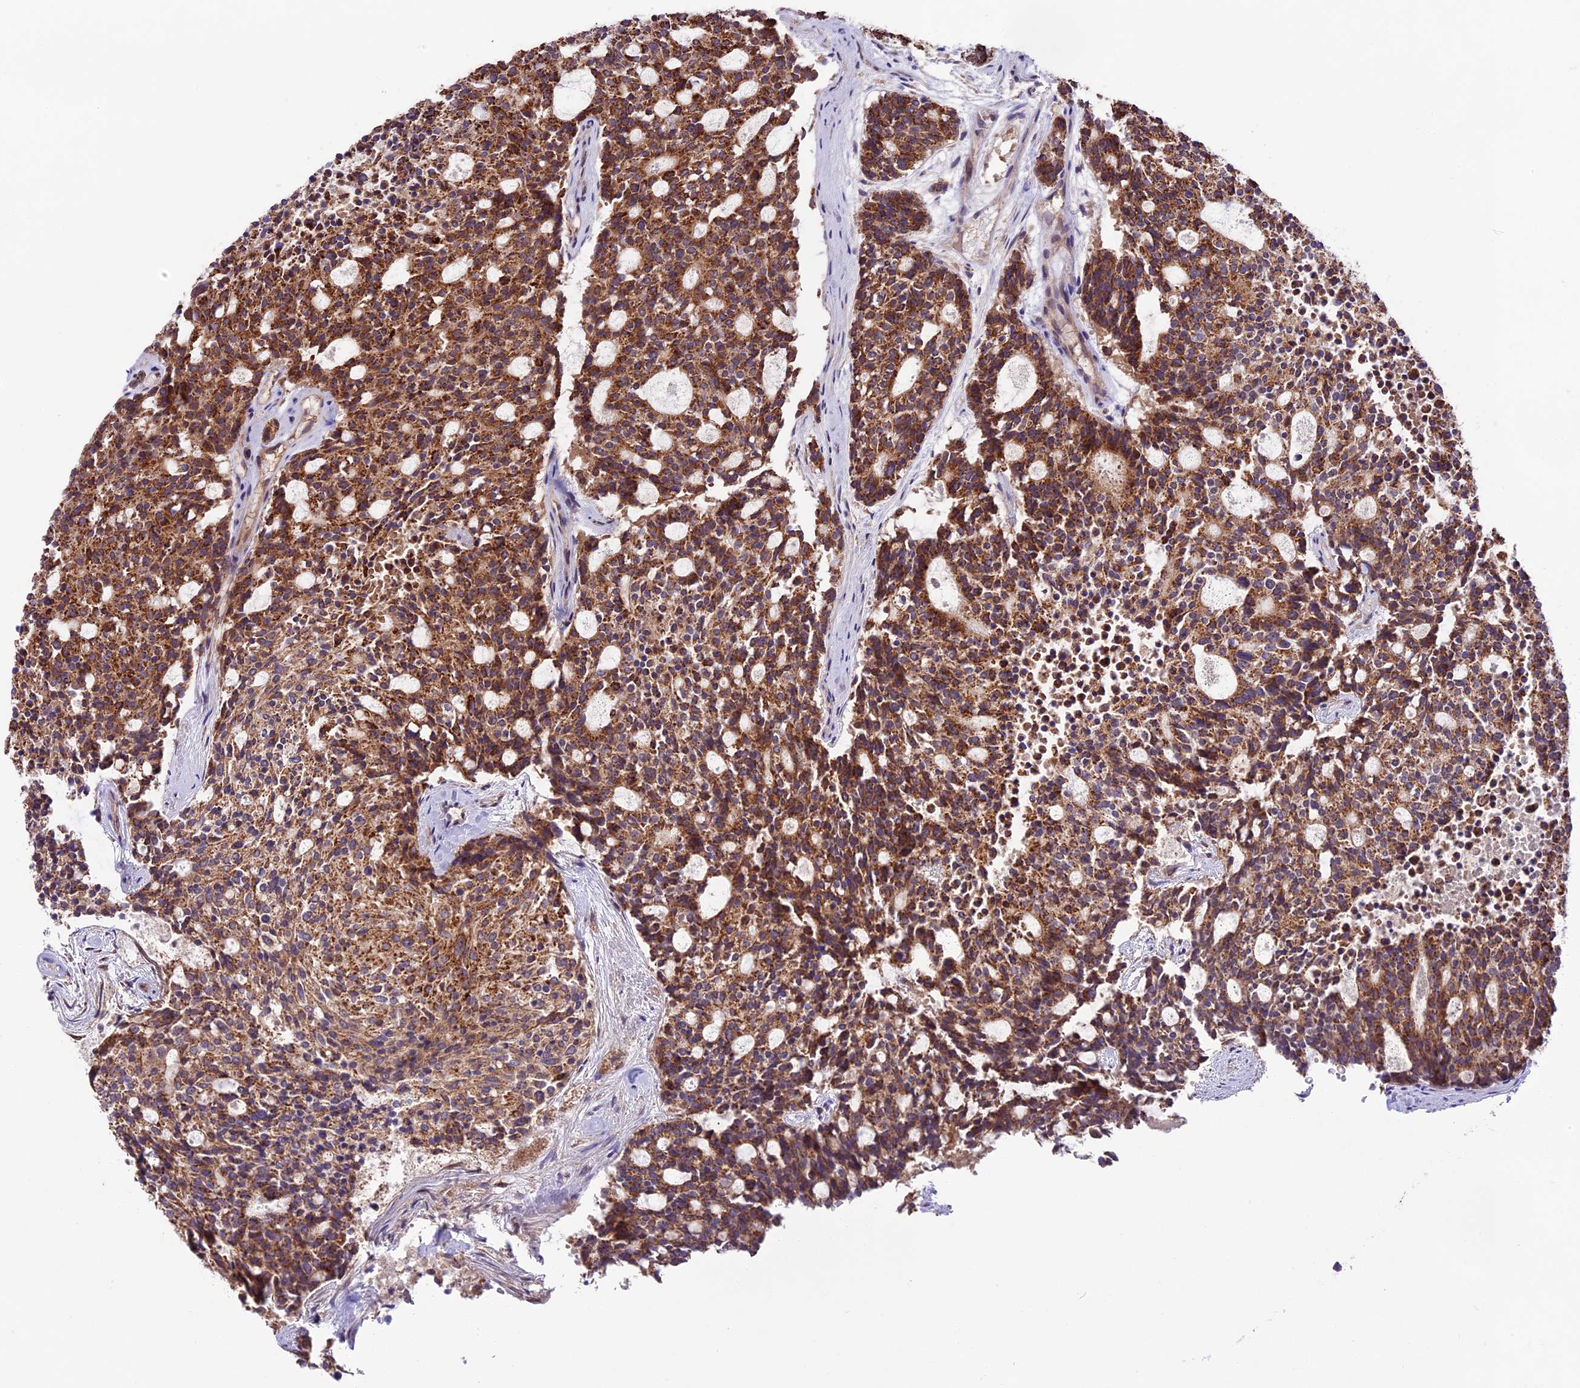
{"staining": {"intensity": "strong", "quantity": ">75%", "location": "cytoplasmic/membranous"}, "tissue": "carcinoid", "cell_type": "Tumor cells", "image_type": "cancer", "snomed": [{"axis": "morphology", "description": "Carcinoid, malignant, NOS"}, {"axis": "topography", "description": "Pancreas"}], "caption": "Brown immunohistochemical staining in carcinoid (malignant) shows strong cytoplasmic/membranous expression in about >75% of tumor cells.", "gene": "COG8", "patient": {"sex": "female", "age": 54}}